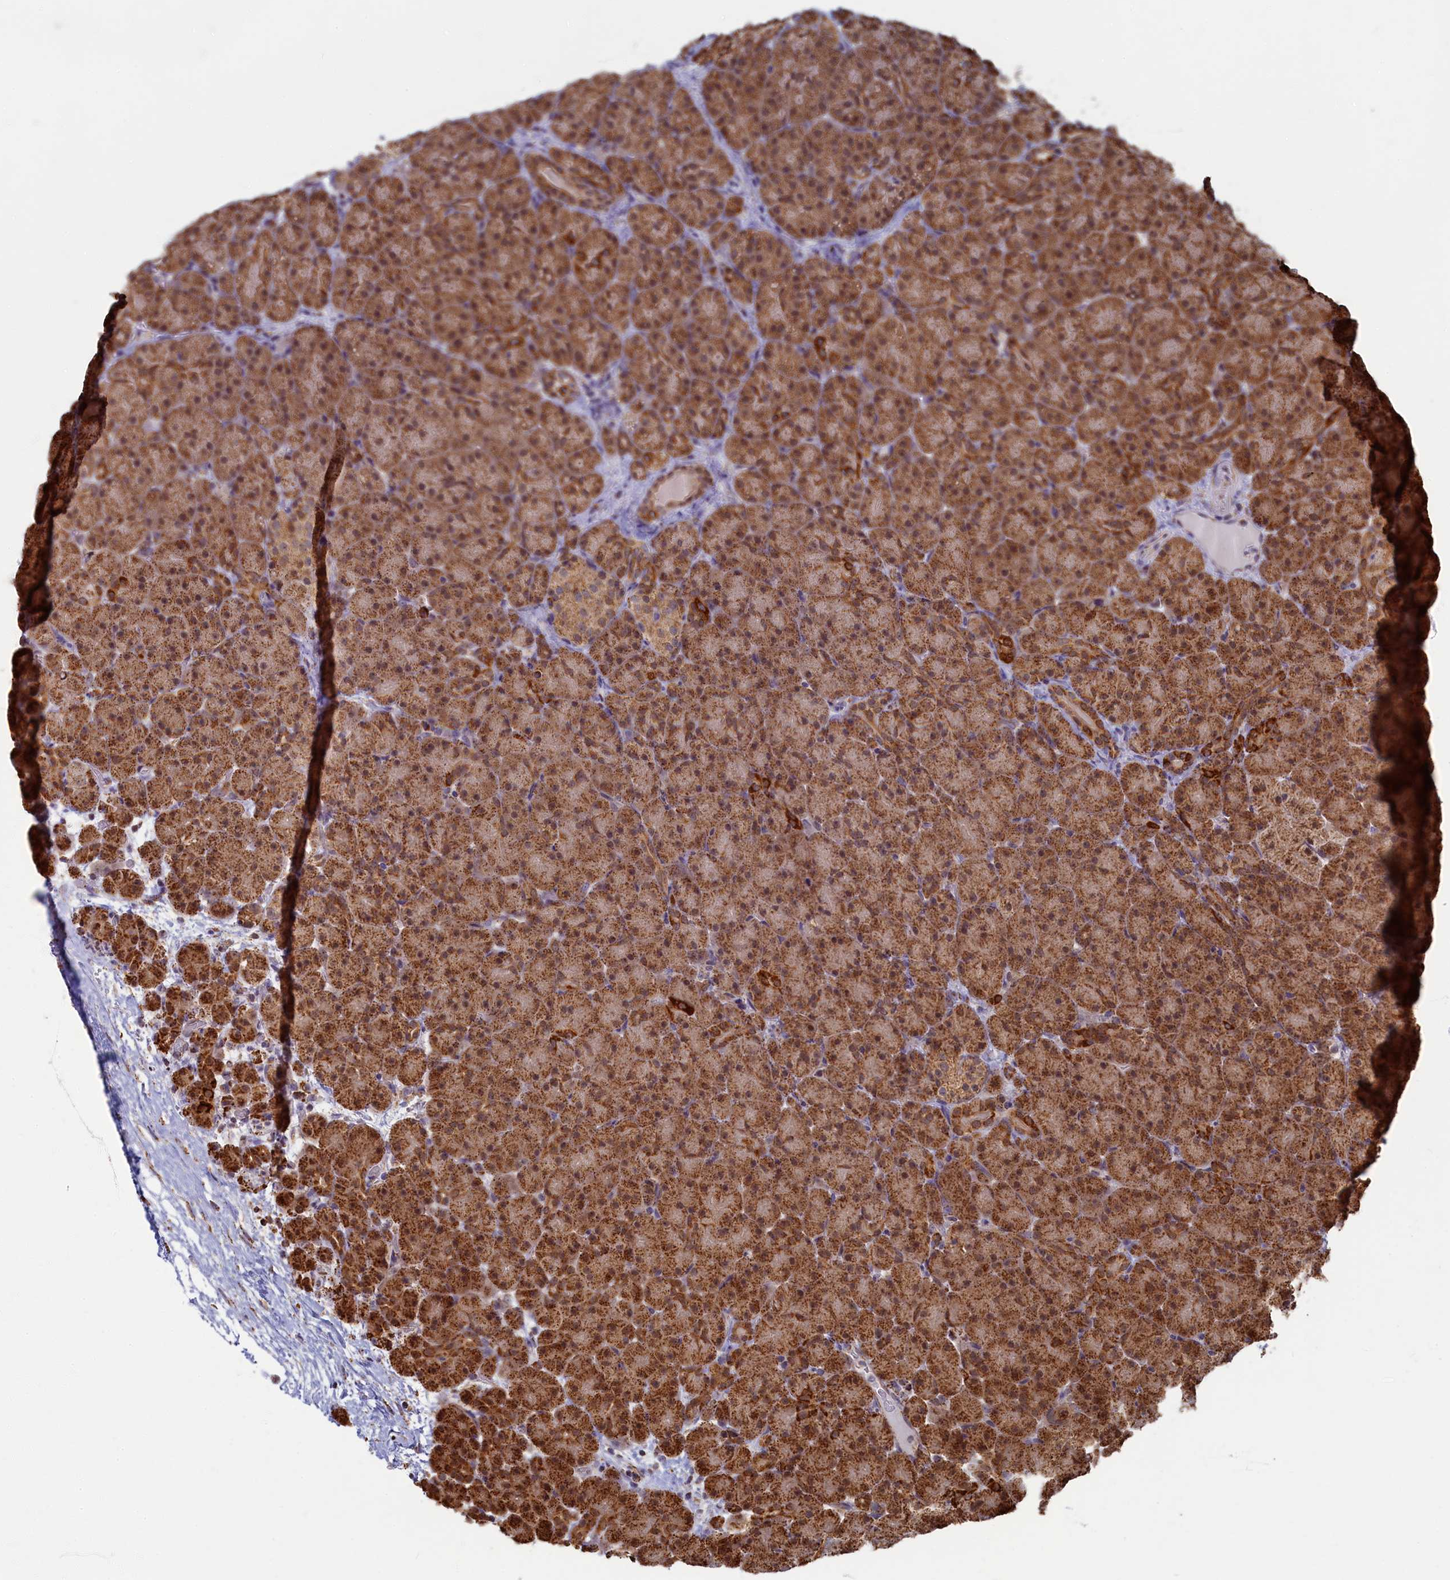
{"staining": {"intensity": "strong", "quantity": ">75%", "location": "cytoplasmic/membranous,nuclear"}, "tissue": "pancreas", "cell_type": "Exocrine glandular cells", "image_type": "normal", "snomed": [{"axis": "morphology", "description": "Normal tissue, NOS"}, {"axis": "topography", "description": "Pancreas"}], "caption": "Immunohistochemical staining of unremarkable human pancreas displays strong cytoplasmic/membranous,nuclear protein positivity in about >75% of exocrine glandular cells.", "gene": "SPR", "patient": {"sex": "male", "age": 66}}